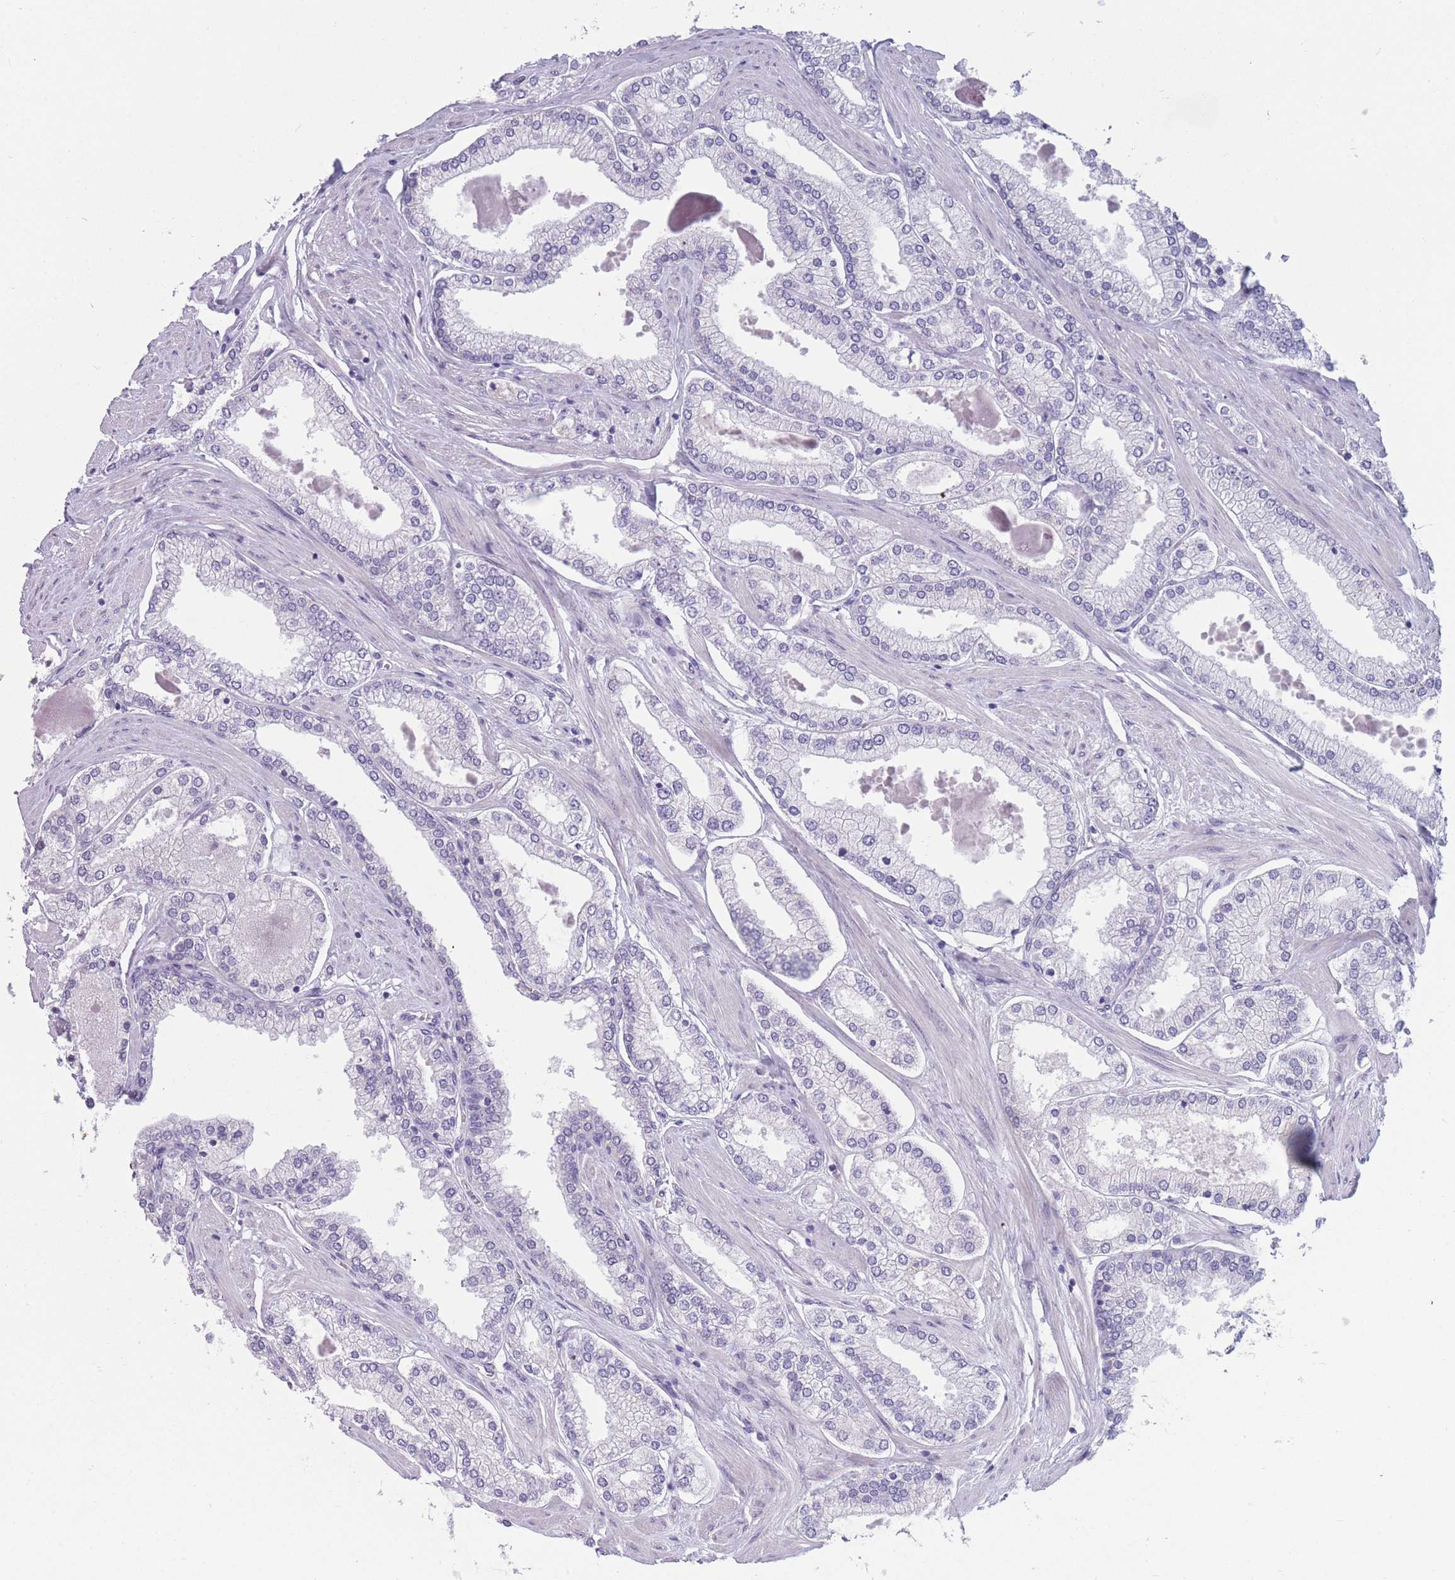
{"staining": {"intensity": "negative", "quantity": "none", "location": "none"}, "tissue": "prostate cancer", "cell_type": "Tumor cells", "image_type": "cancer", "snomed": [{"axis": "morphology", "description": "Adenocarcinoma, Low grade"}, {"axis": "topography", "description": "Prostate"}], "caption": "Immunohistochemistry (IHC) of prostate cancer (adenocarcinoma (low-grade)) displays no positivity in tumor cells.", "gene": "COL27A1", "patient": {"sex": "male", "age": 42}}